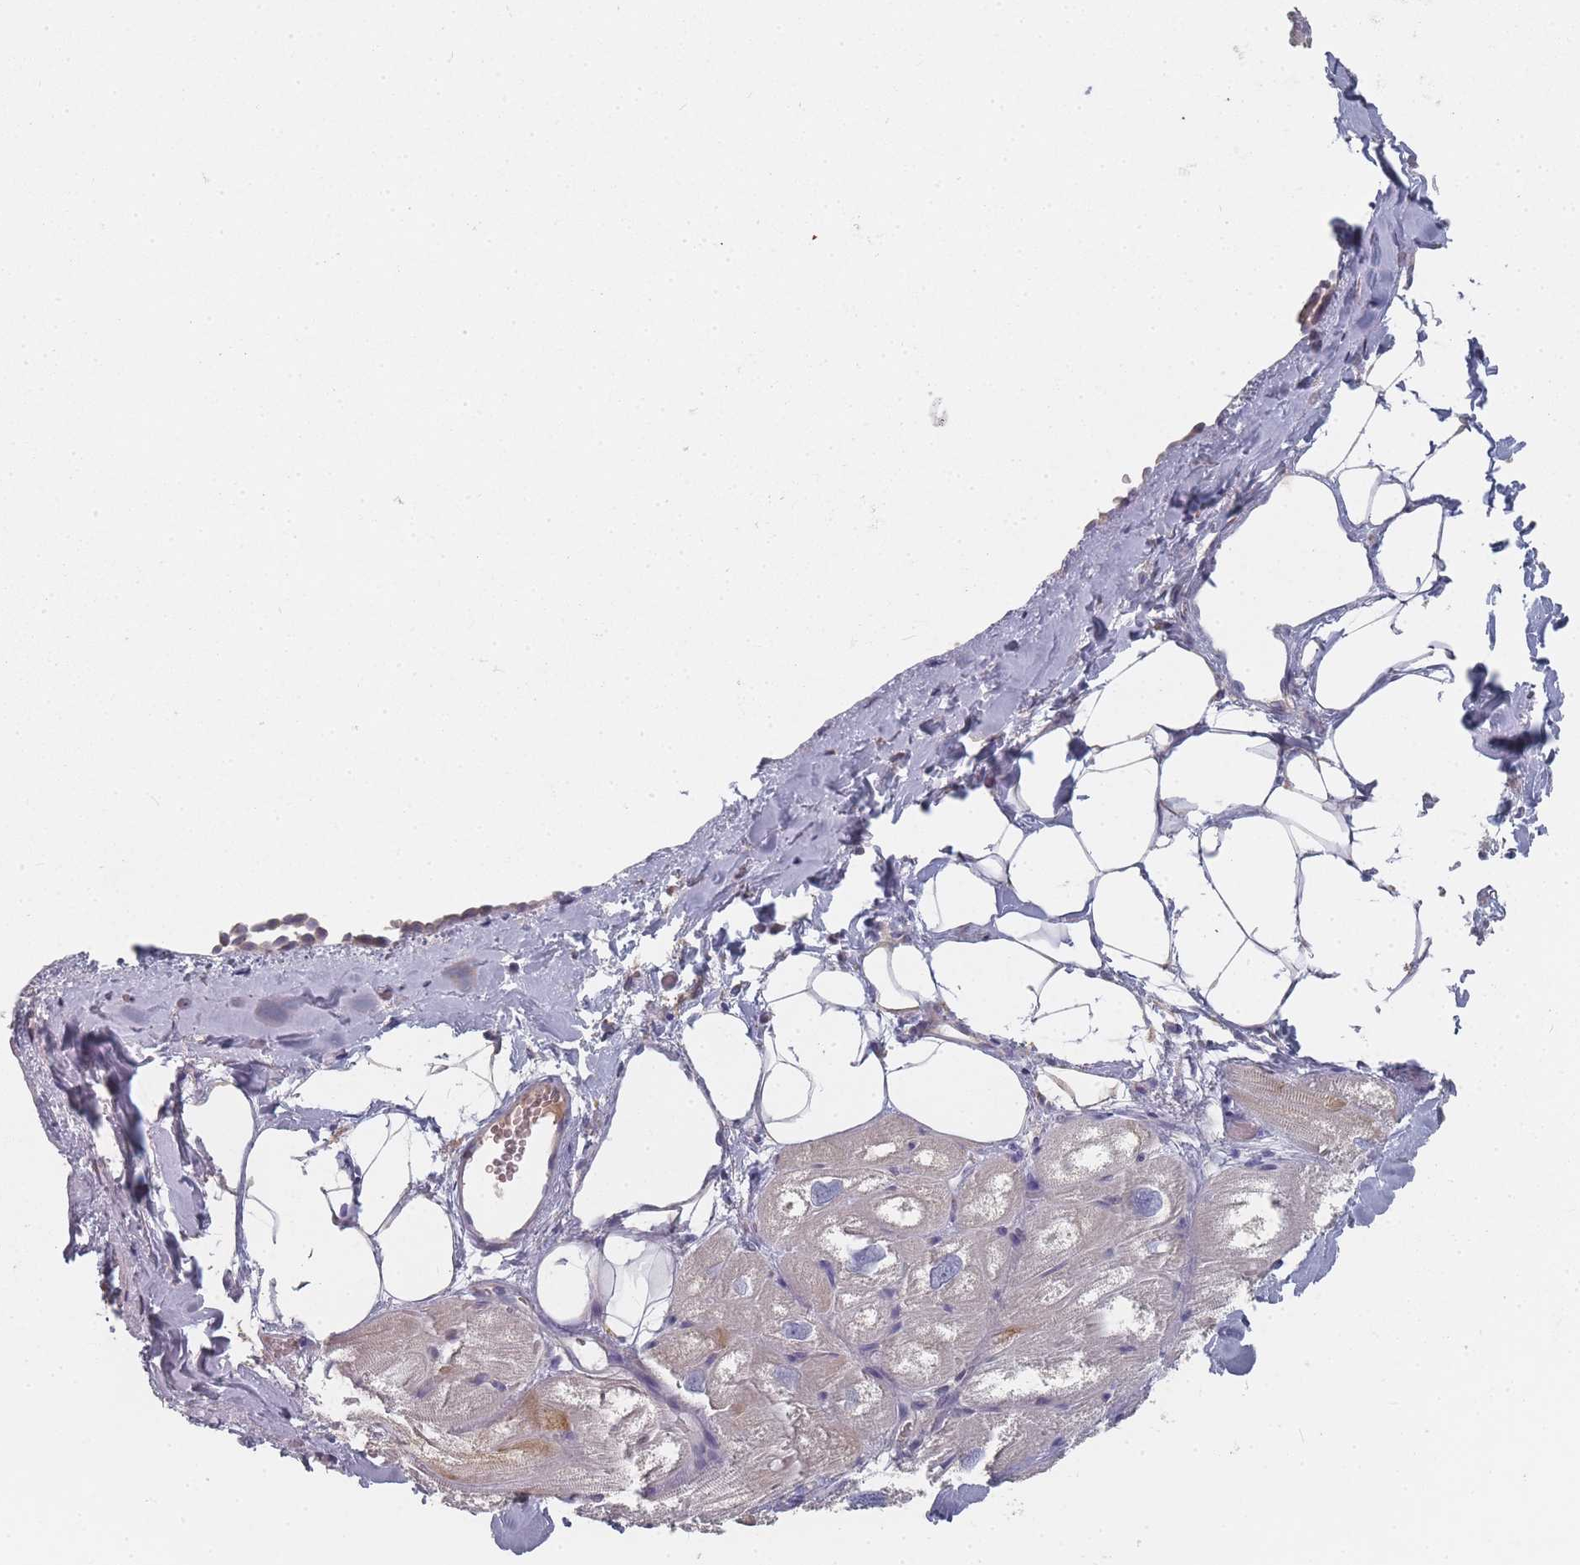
{"staining": {"intensity": "negative", "quantity": "none", "location": "none"}, "tissue": "heart muscle", "cell_type": "Cardiomyocytes", "image_type": "normal", "snomed": [{"axis": "morphology", "description": "Normal tissue, NOS"}, {"axis": "topography", "description": "Heart"}], "caption": "This image is of benign heart muscle stained with IHC to label a protein in brown with the nuclei are counter-stained blue. There is no expression in cardiomyocytes.", "gene": "SLC35E4", "patient": {"sex": "male", "age": 50}}